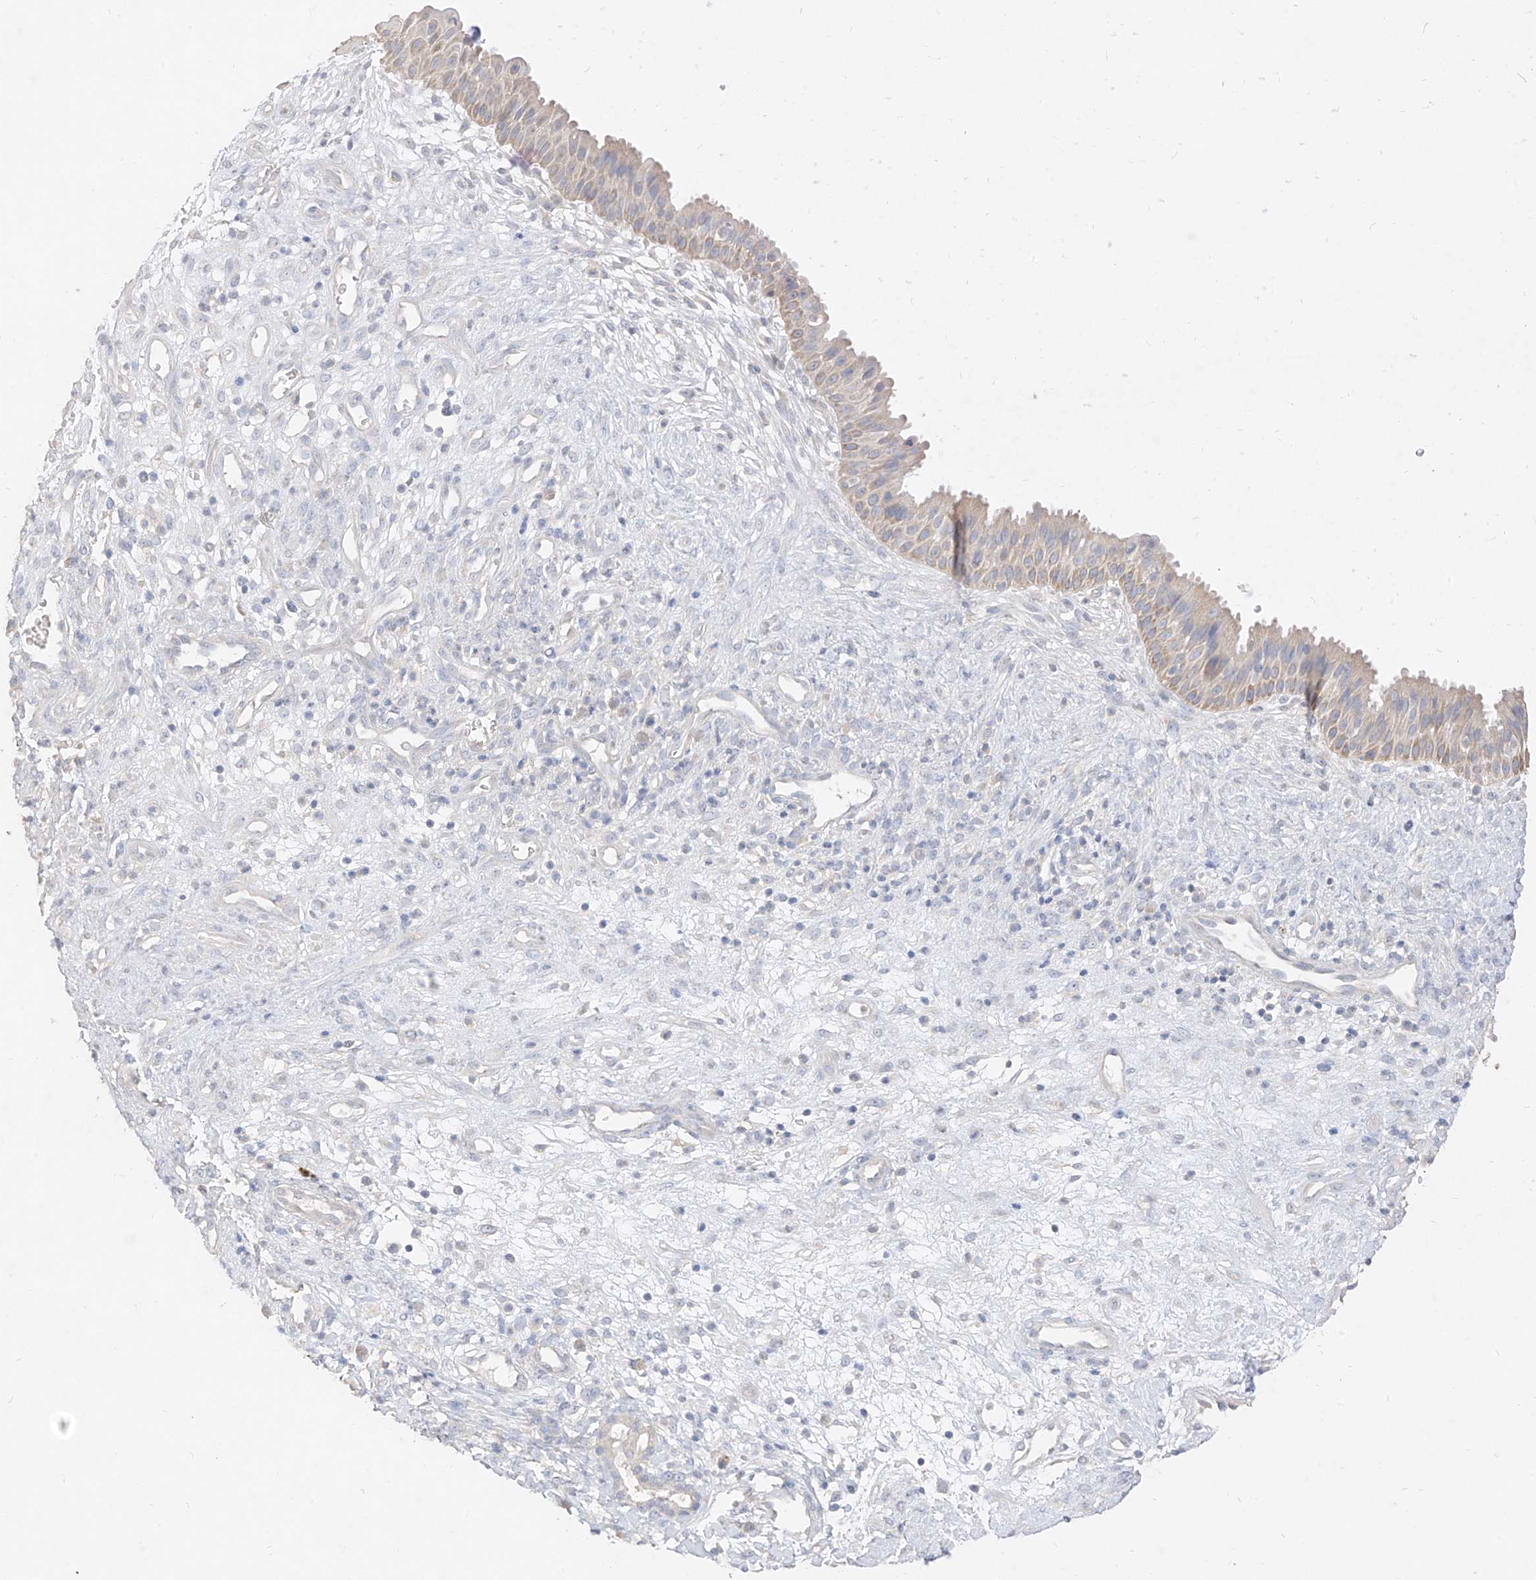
{"staining": {"intensity": "weak", "quantity": "<25%", "location": "cytoplasmic/membranous"}, "tissue": "nasopharynx", "cell_type": "Respiratory epithelial cells", "image_type": "normal", "snomed": [{"axis": "morphology", "description": "Normal tissue, NOS"}, {"axis": "topography", "description": "Nasopharynx"}], "caption": "This is a image of immunohistochemistry (IHC) staining of unremarkable nasopharynx, which shows no staining in respiratory epithelial cells.", "gene": "ZZEF1", "patient": {"sex": "male", "age": 22}}